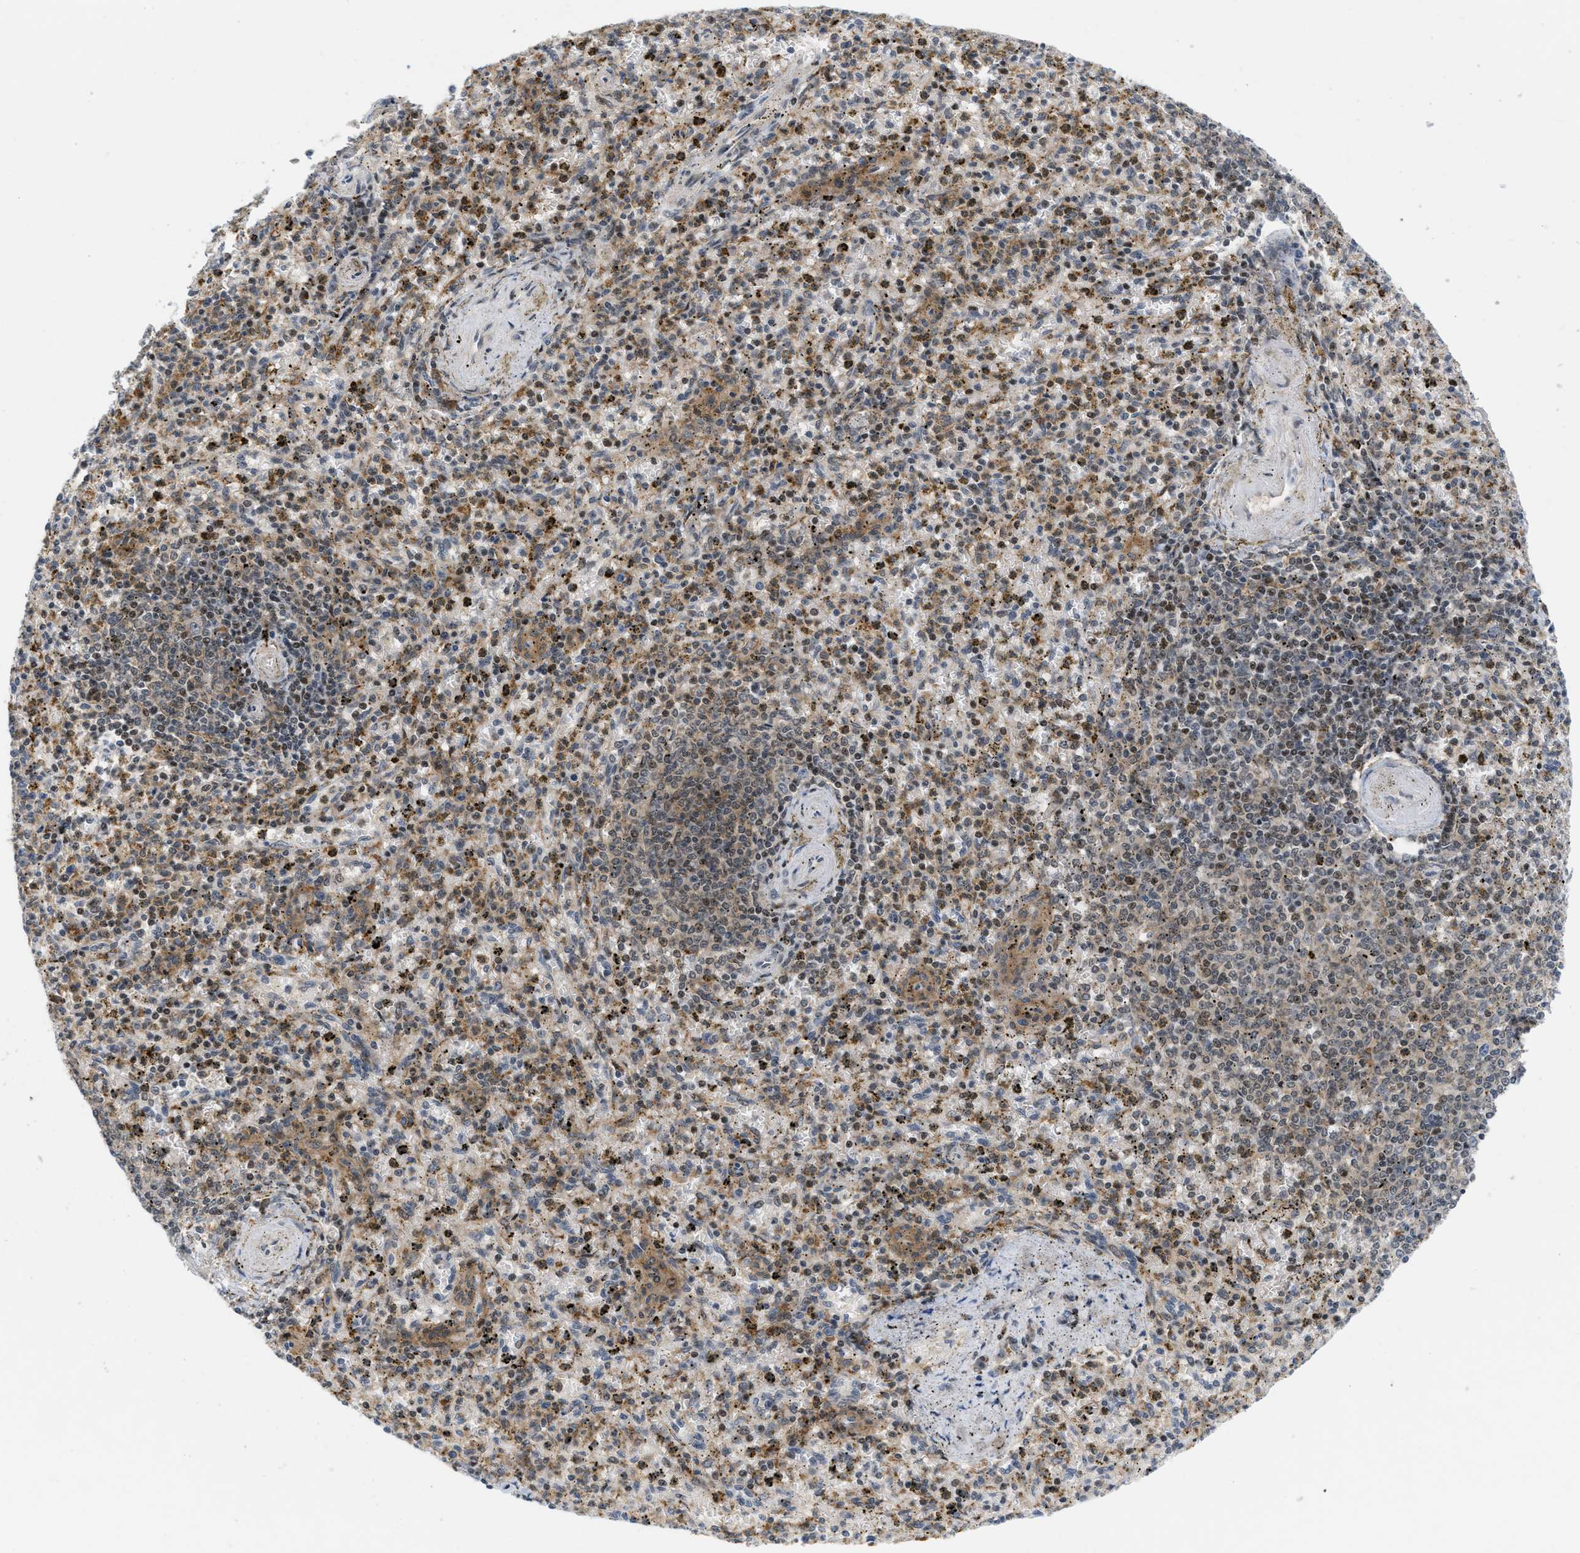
{"staining": {"intensity": "moderate", "quantity": "25%-75%", "location": "nuclear"}, "tissue": "spleen", "cell_type": "Cells in red pulp", "image_type": "normal", "snomed": [{"axis": "morphology", "description": "Normal tissue, NOS"}, {"axis": "topography", "description": "Spleen"}], "caption": "This image exhibits benign spleen stained with immunohistochemistry to label a protein in brown. The nuclear of cells in red pulp show moderate positivity for the protein. Nuclei are counter-stained blue.", "gene": "ING1", "patient": {"sex": "male", "age": 72}}